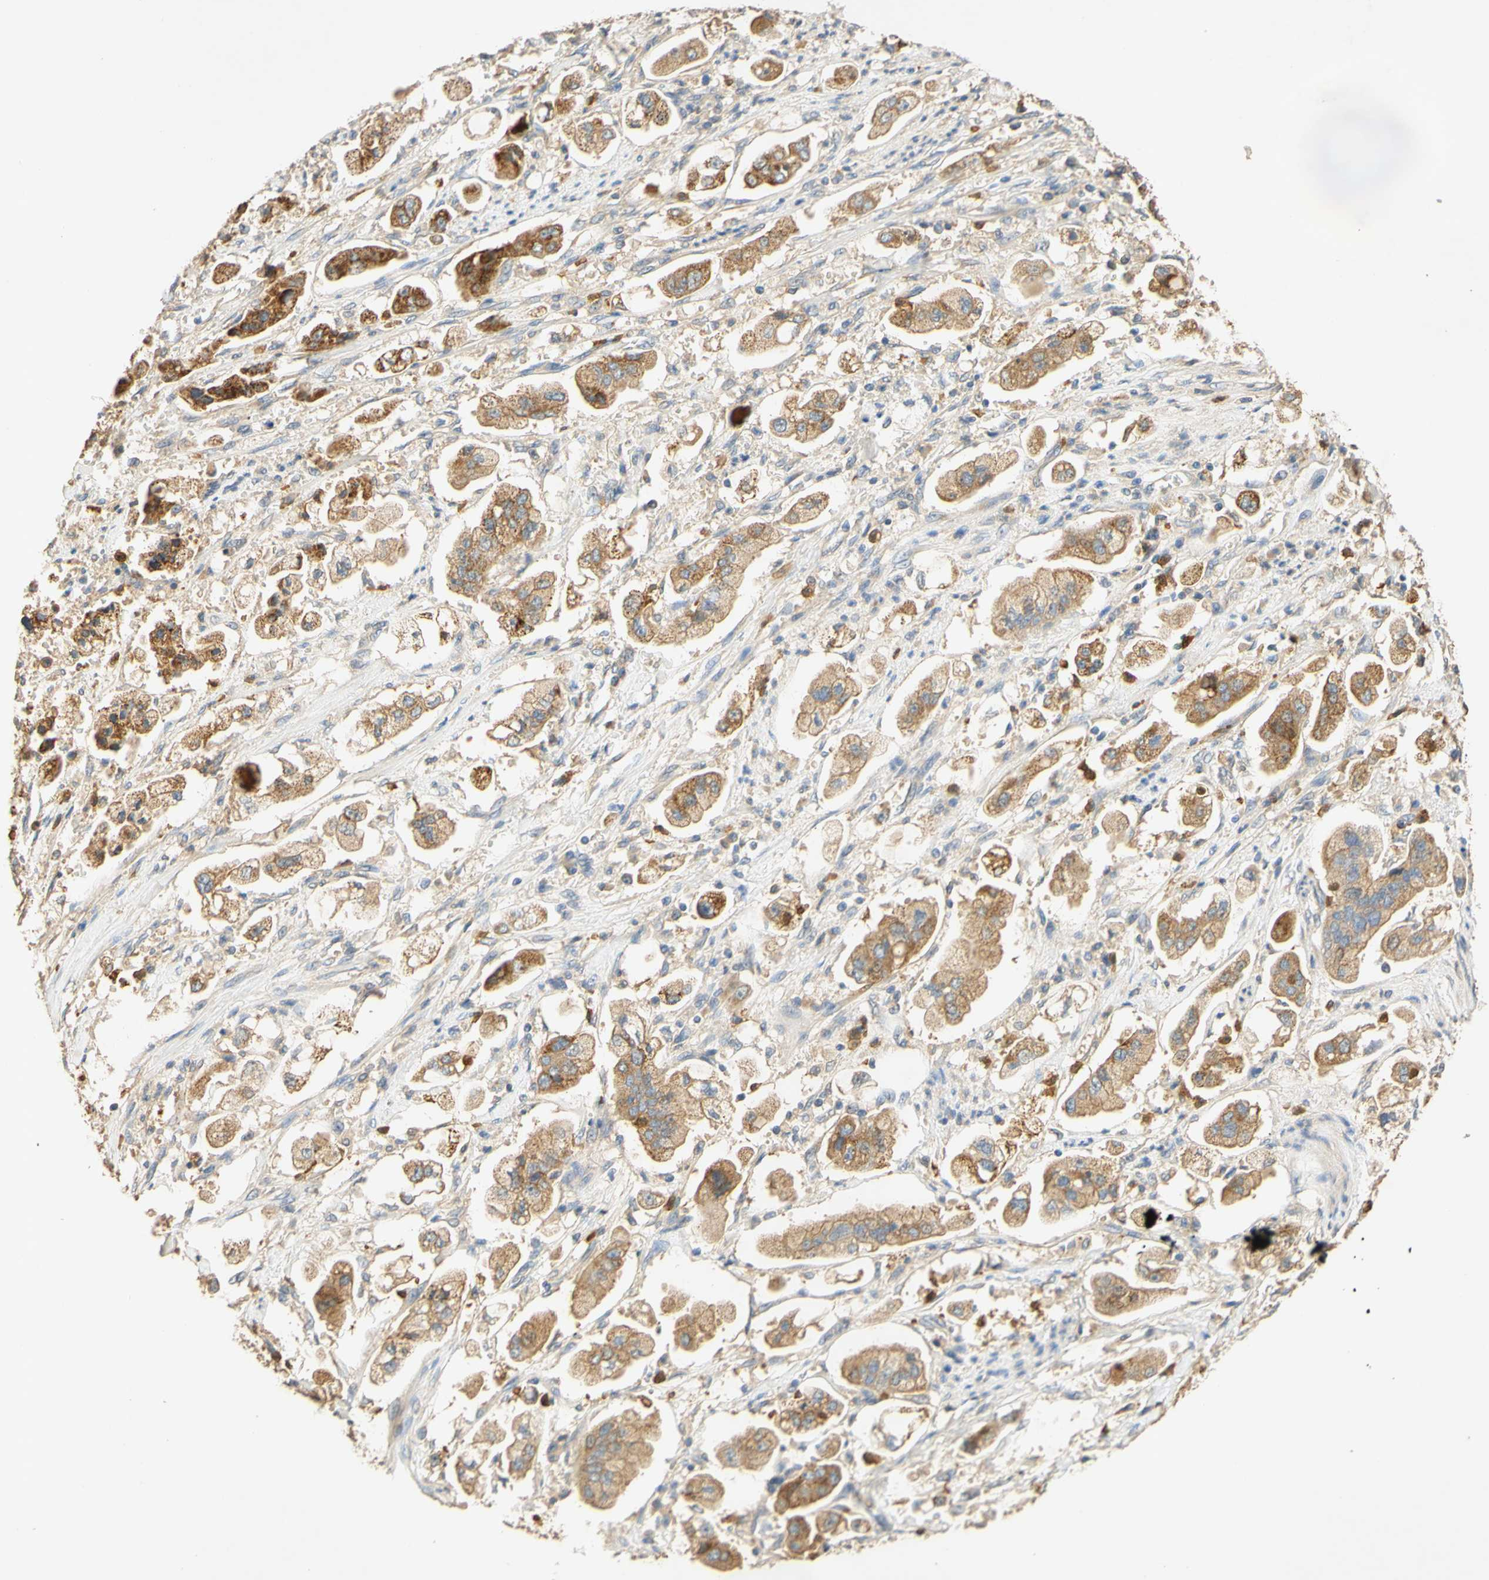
{"staining": {"intensity": "moderate", "quantity": ">75%", "location": "cytoplasmic/membranous"}, "tissue": "stomach cancer", "cell_type": "Tumor cells", "image_type": "cancer", "snomed": [{"axis": "morphology", "description": "Adenocarcinoma, NOS"}, {"axis": "topography", "description": "Stomach"}], "caption": "Immunohistochemical staining of stomach adenocarcinoma displays medium levels of moderate cytoplasmic/membranous positivity in approximately >75% of tumor cells.", "gene": "ENTREP2", "patient": {"sex": "male", "age": 62}}